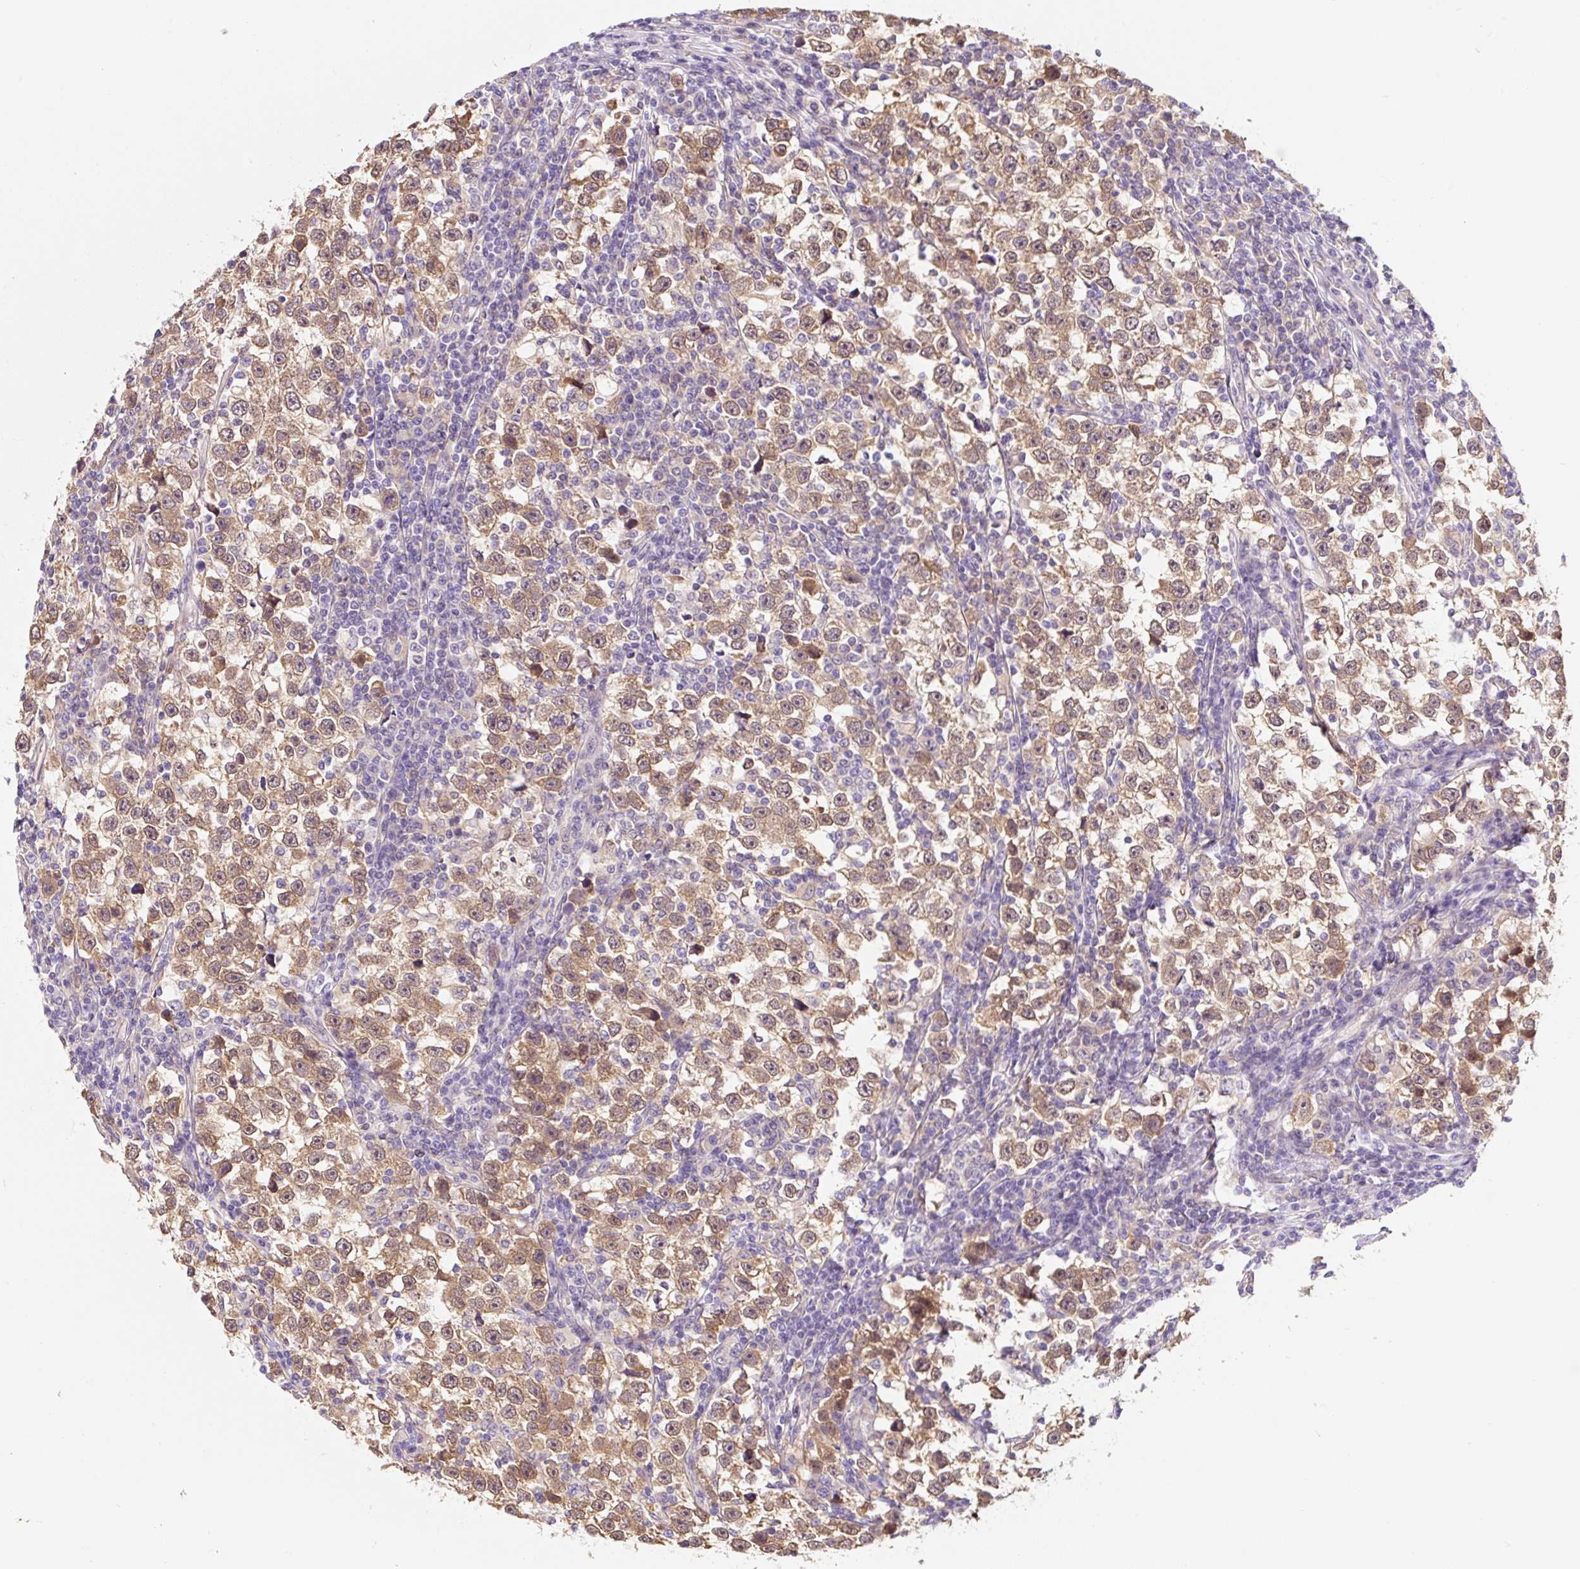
{"staining": {"intensity": "moderate", "quantity": ">75%", "location": "cytoplasmic/membranous"}, "tissue": "testis cancer", "cell_type": "Tumor cells", "image_type": "cancer", "snomed": [{"axis": "morphology", "description": "Normal tissue, NOS"}, {"axis": "morphology", "description": "Seminoma, NOS"}, {"axis": "topography", "description": "Testis"}], "caption": "Tumor cells show medium levels of moderate cytoplasmic/membranous staining in approximately >75% of cells in human testis cancer (seminoma). The protein is shown in brown color, while the nuclei are stained blue.", "gene": "ASRGL1", "patient": {"sex": "male", "age": 43}}